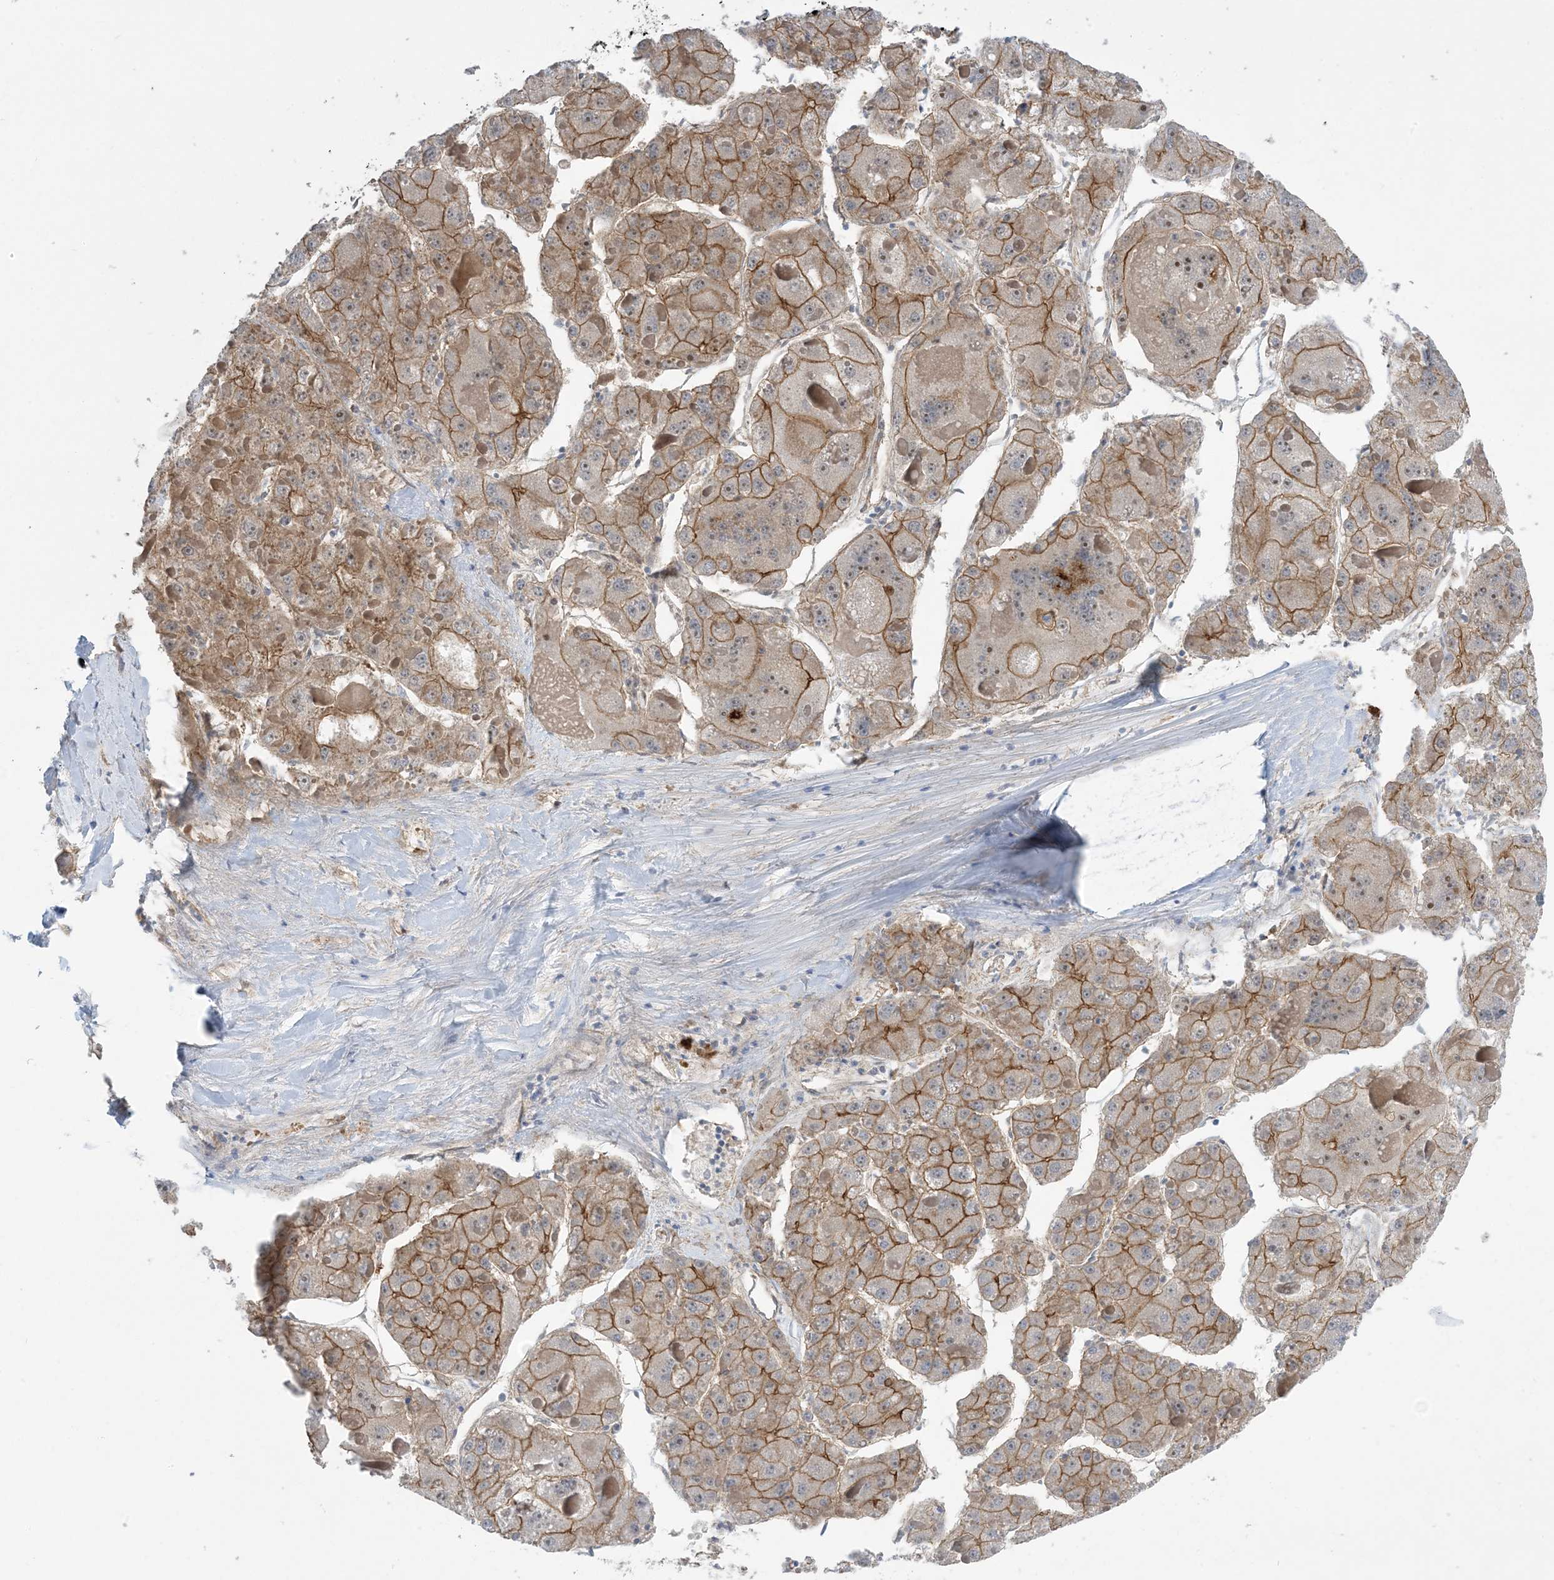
{"staining": {"intensity": "moderate", "quantity": "25%-75%", "location": "cytoplasmic/membranous"}, "tissue": "liver cancer", "cell_type": "Tumor cells", "image_type": "cancer", "snomed": [{"axis": "morphology", "description": "Carcinoma, Hepatocellular, NOS"}, {"axis": "topography", "description": "Liver"}], "caption": "Human liver cancer (hepatocellular carcinoma) stained with a protein marker shows moderate staining in tumor cells.", "gene": "AOC1", "patient": {"sex": "female", "age": 73}}